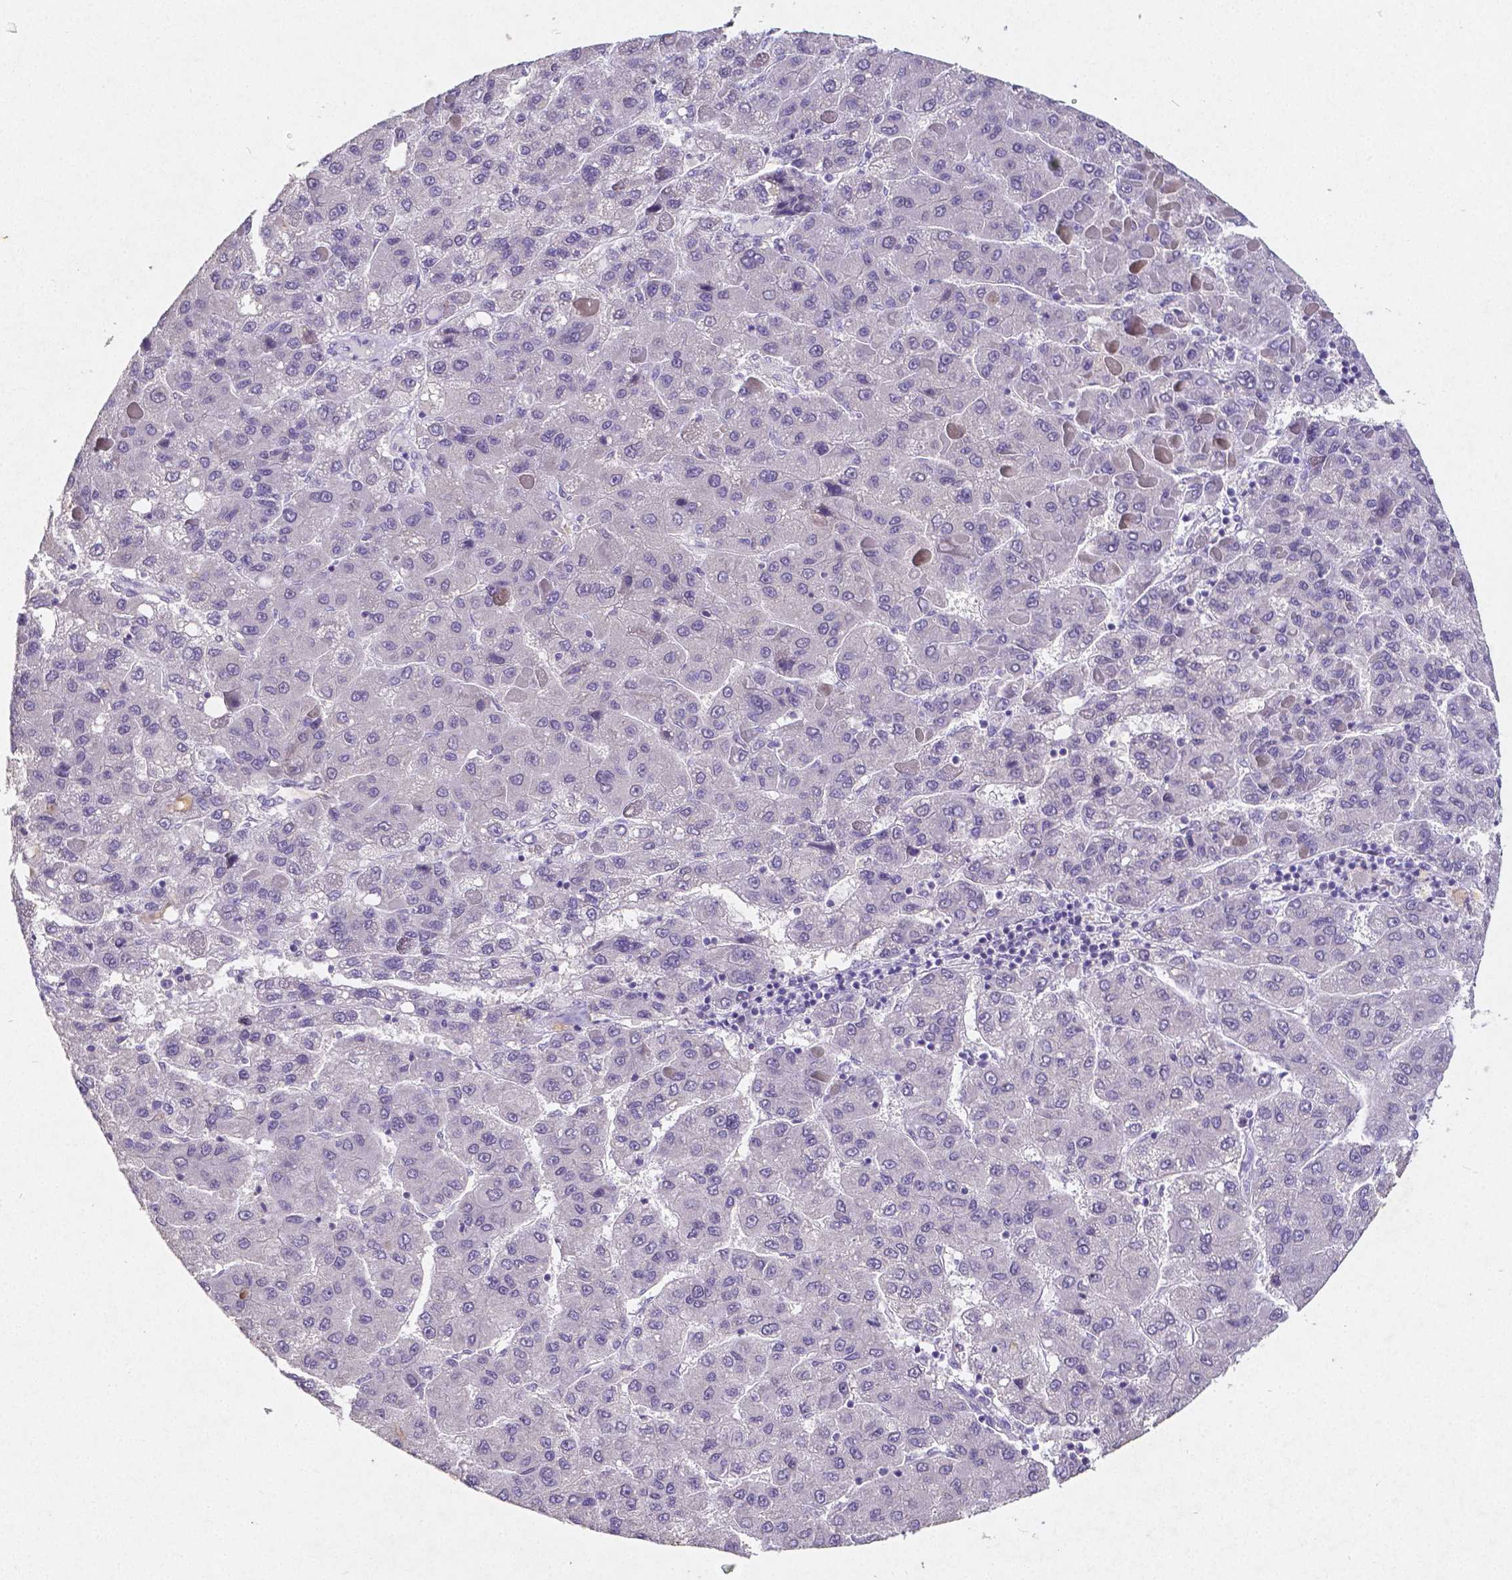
{"staining": {"intensity": "negative", "quantity": "none", "location": "none"}, "tissue": "liver cancer", "cell_type": "Tumor cells", "image_type": "cancer", "snomed": [{"axis": "morphology", "description": "Carcinoma, Hepatocellular, NOS"}, {"axis": "topography", "description": "Liver"}], "caption": "Tumor cells show no significant protein expression in hepatocellular carcinoma (liver).", "gene": "SATB2", "patient": {"sex": "female", "age": 82}}